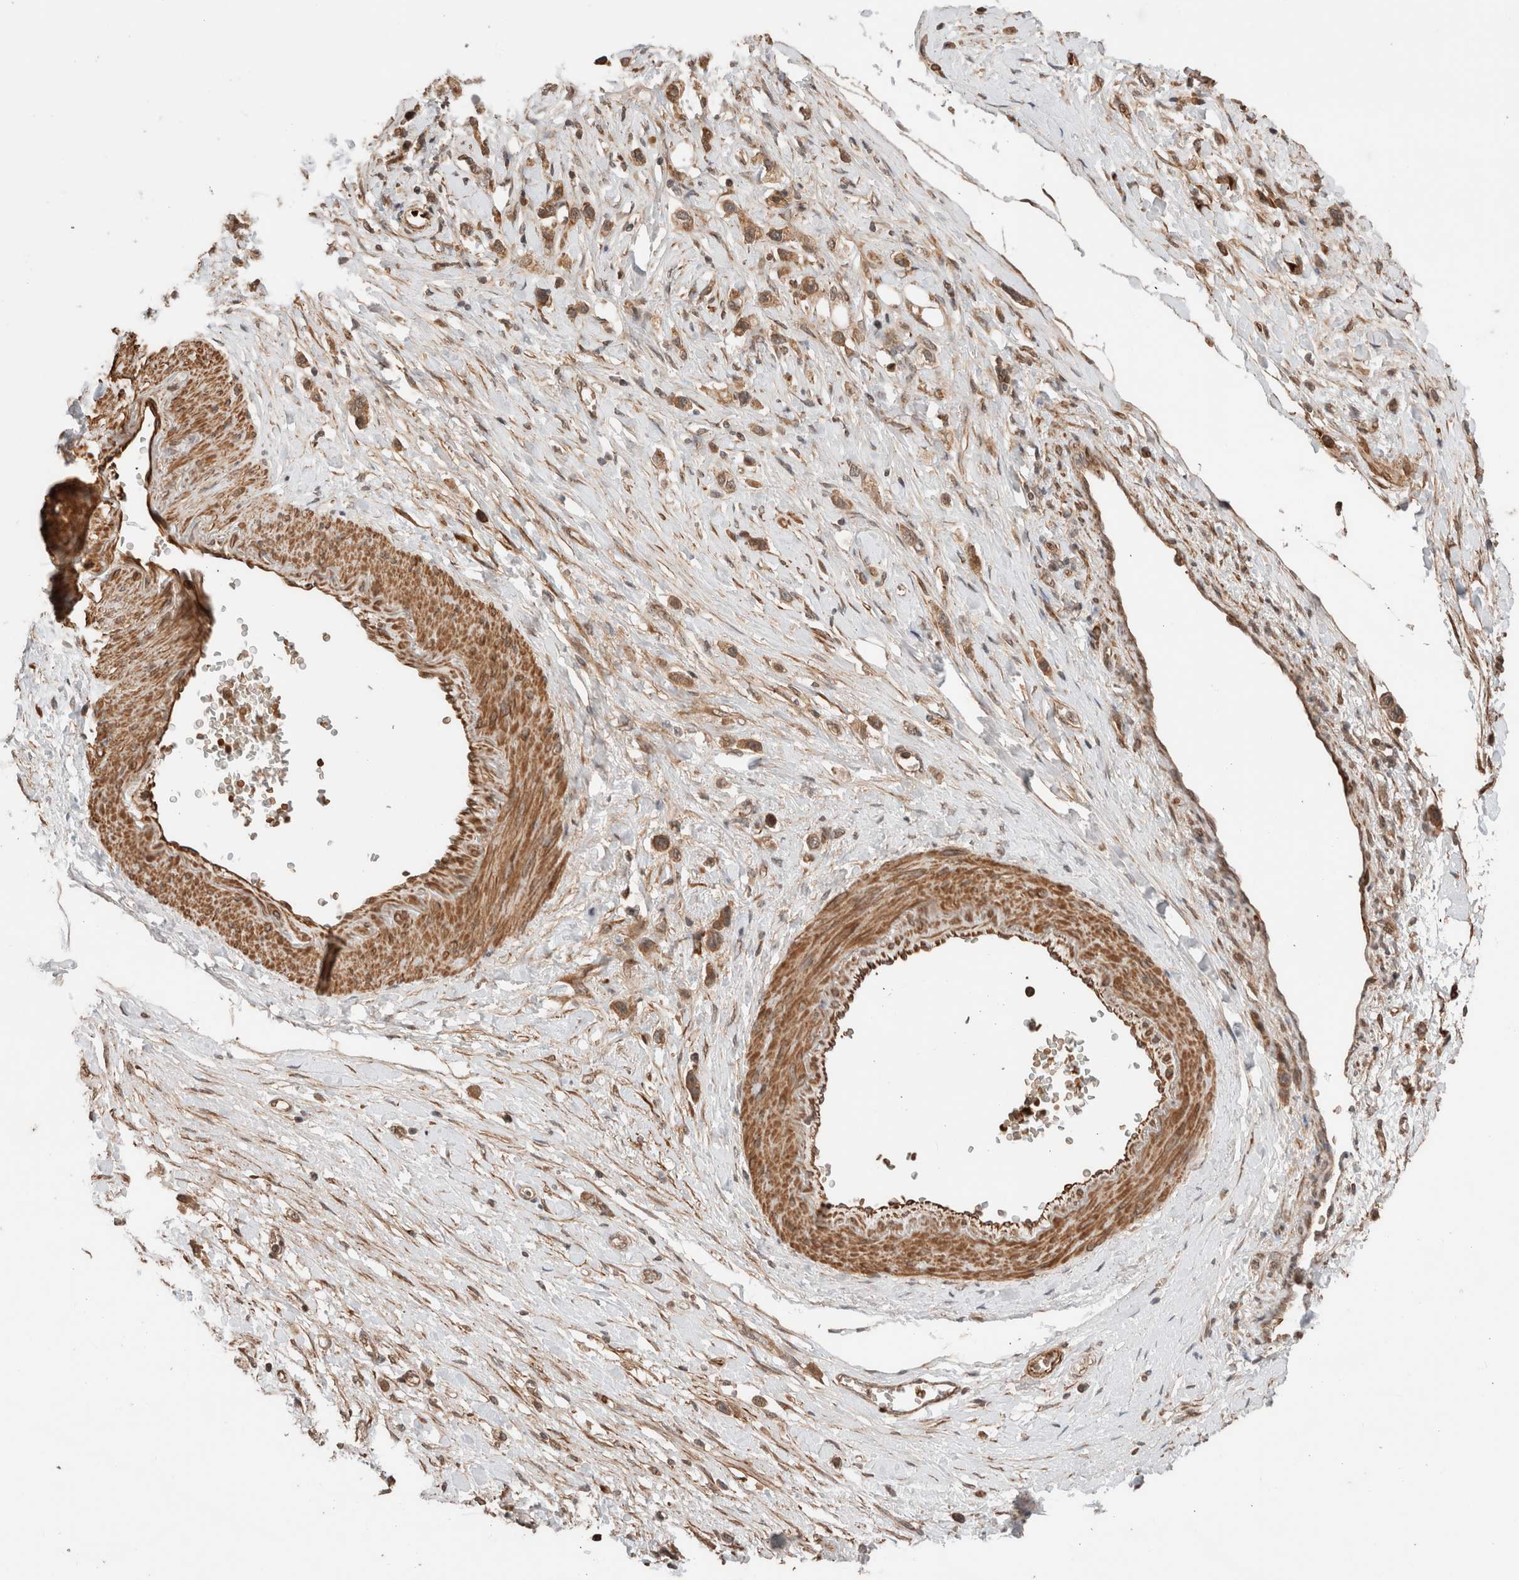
{"staining": {"intensity": "moderate", "quantity": ">75%", "location": "cytoplasmic/membranous"}, "tissue": "stomach cancer", "cell_type": "Tumor cells", "image_type": "cancer", "snomed": [{"axis": "morphology", "description": "Adenocarcinoma, NOS"}, {"axis": "topography", "description": "Stomach"}], "caption": "Protein expression analysis of human stomach adenocarcinoma reveals moderate cytoplasmic/membranous positivity in approximately >75% of tumor cells.", "gene": "ZNF649", "patient": {"sex": "female", "age": 65}}